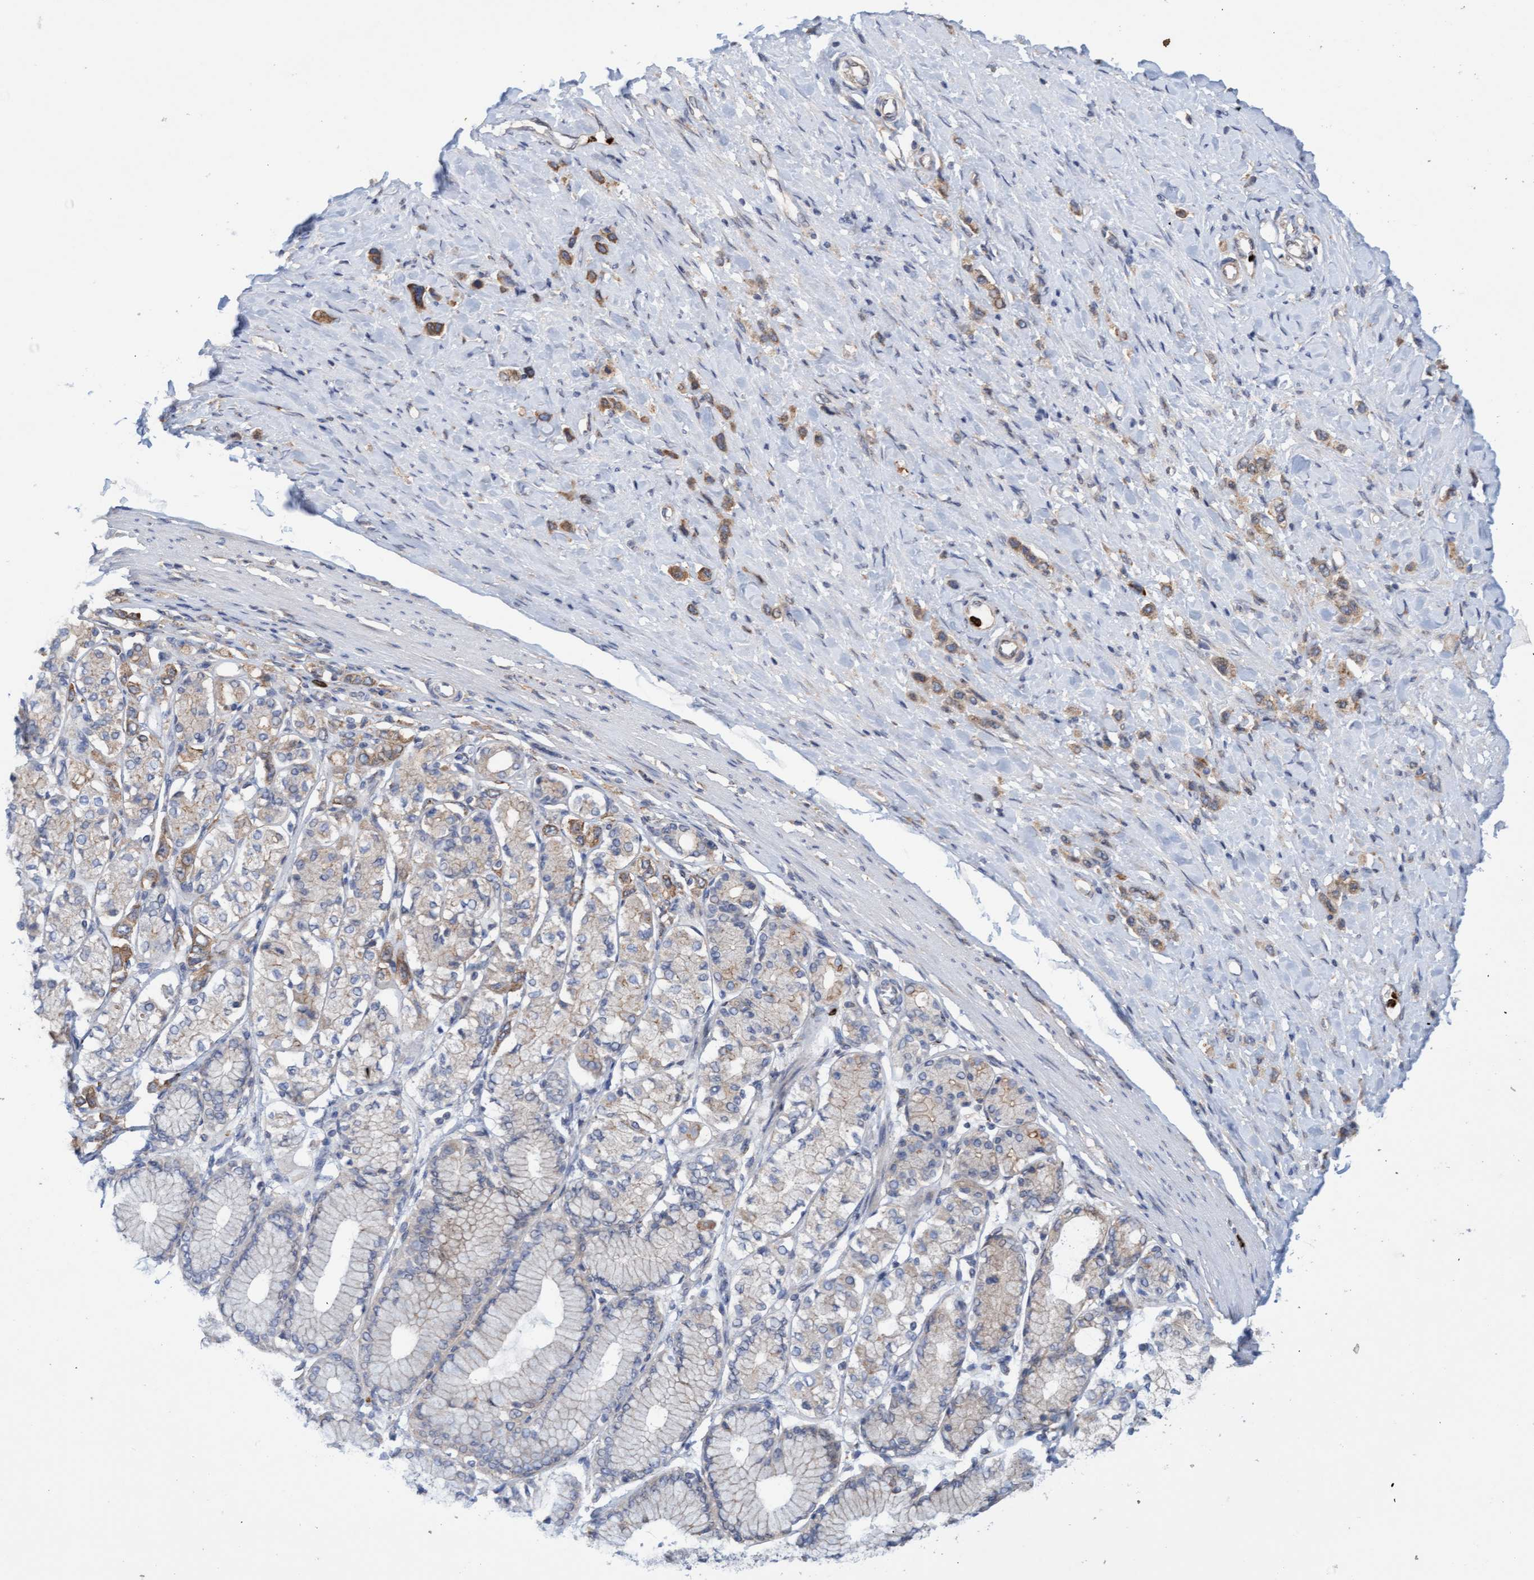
{"staining": {"intensity": "moderate", "quantity": ">75%", "location": "cytoplasmic/membranous"}, "tissue": "stomach cancer", "cell_type": "Tumor cells", "image_type": "cancer", "snomed": [{"axis": "morphology", "description": "Adenocarcinoma, NOS"}, {"axis": "topography", "description": "Stomach"}], "caption": "High-magnification brightfield microscopy of stomach adenocarcinoma stained with DAB (brown) and counterstained with hematoxylin (blue). tumor cells exhibit moderate cytoplasmic/membranous staining is seen in approximately>75% of cells. The protein is stained brown, and the nuclei are stained in blue (DAB (3,3'-diaminobenzidine) IHC with brightfield microscopy, high magnification).", "gene": "MMP8", "patient": {"sex": "female", "age": 65}}